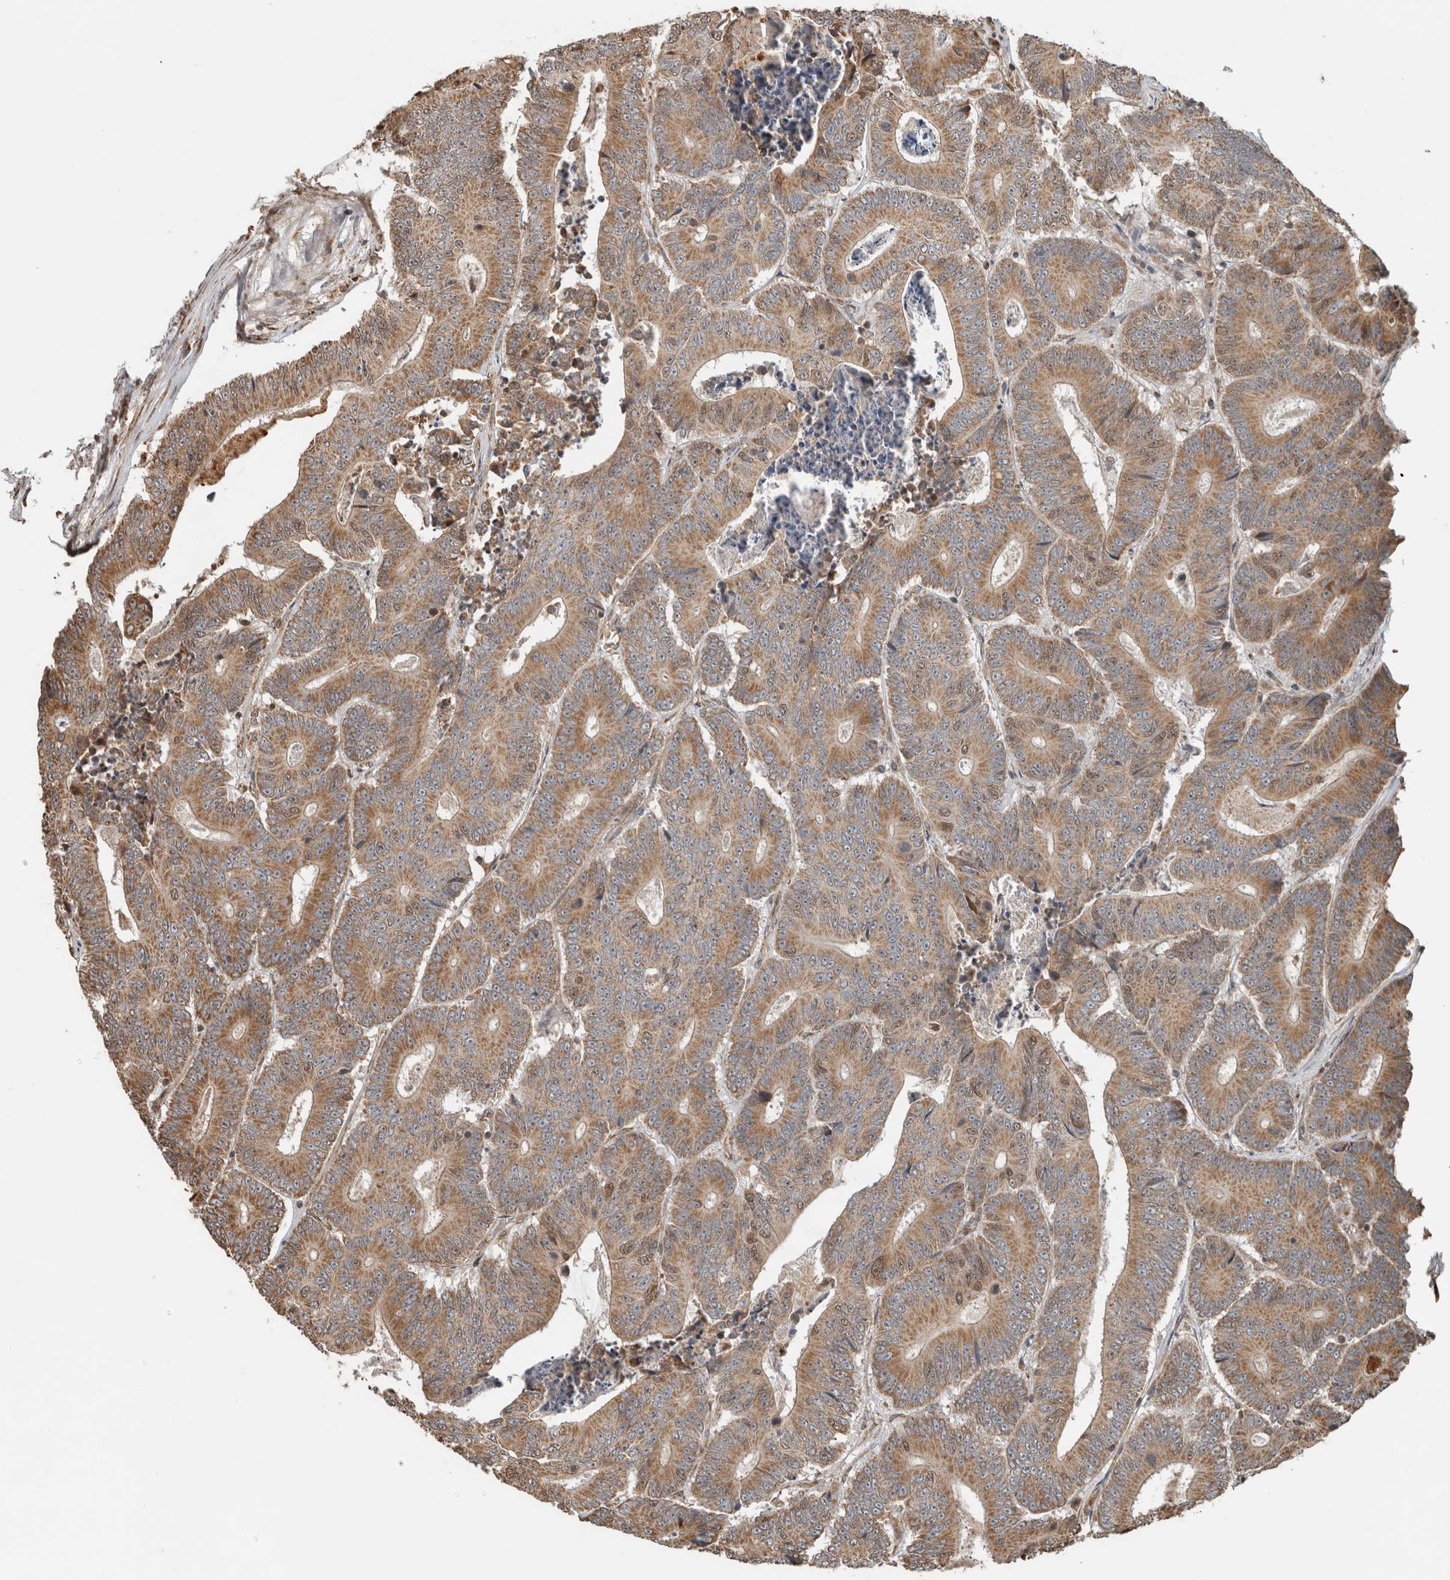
{"staining": {"intensity": "moderate", "quantity": ">75%", "location": "cytoplasmic/membranous"}, "tissue": "colorectal cancer", "cell_type": "Tumor cells", "image_type": "cancer", "snomed": [{"axis": "morphology", "description": "Adenocarcinoma, NOS"}, {"axis": "topography", "description": "Colon"}], "caption": "The micrograph shows staining of colorectal adenocarcinoma, revealing moderate cytoplasmic/membranous protein expression (brown color) within tumor cells. The staining was performed using DAB (3,3'-diaminobenzidine), with brown indicating positive protein expression. Nuclei are stained blue with hematoxylin.", "gene": "GINS4", "patient": {"sex": "male", "age": 83}}